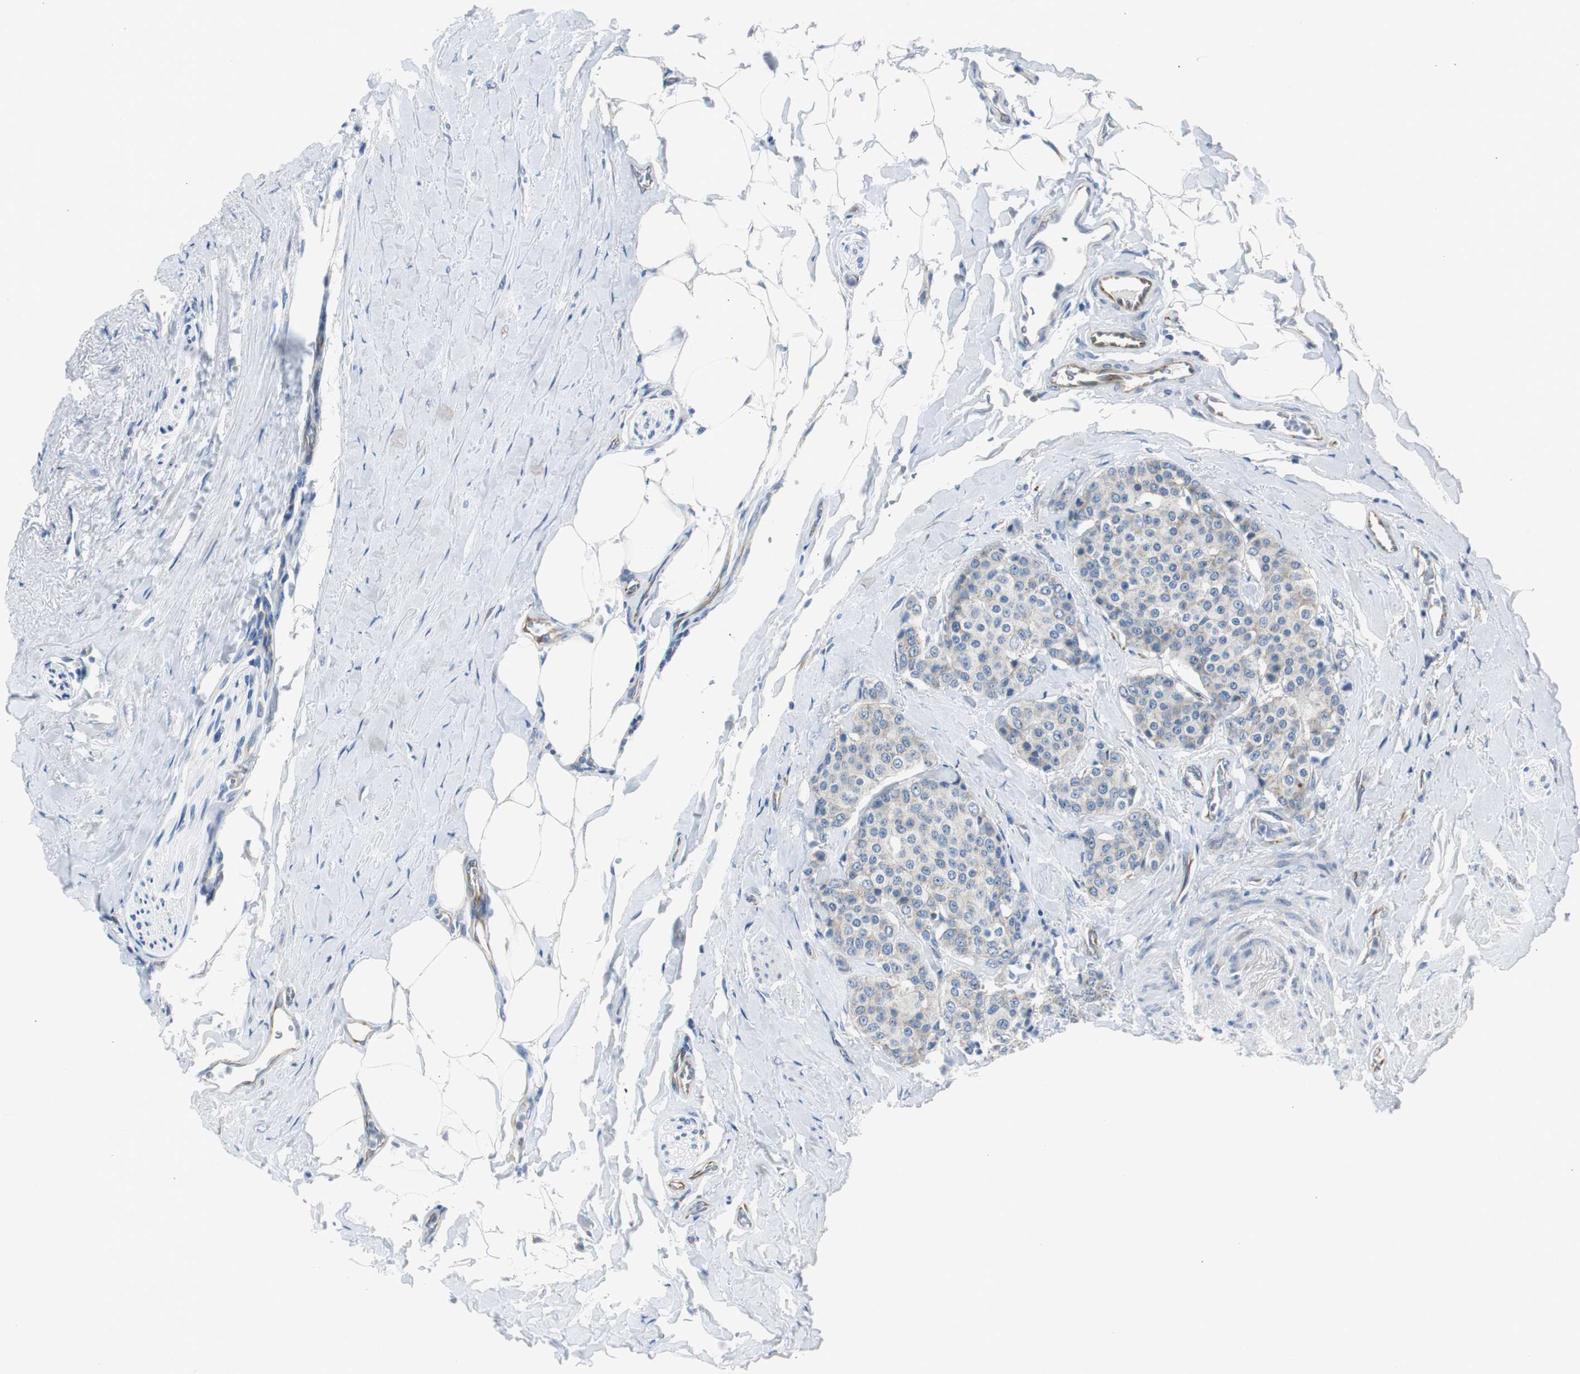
{"staining": {"intensity": "negative", "quantity": "none", "location": "none"}, "tissue": "carcinoid", "cell_type": "Tumor cells", "image_type": "cancer", "snomed": [{"axis": "morphology", "description": "Carcinoid, malignant, NOS"}, {"axis": "topography", "description": "Colon"}], "caption": "This micrograph is of carcinoid stained with immunohistochemistry to label a protein in brown with the nuclei are counter-stained blue. There is no expression in tumor cells. Brightfield microscopy of immunohistochemistry stained with DAB (3,3'-diaminobenzidine) (brown) and hematoxylin (blue), captured at high magnification.", "gene": "RPS12", "patient": {"sex": "female", "age": 61}}